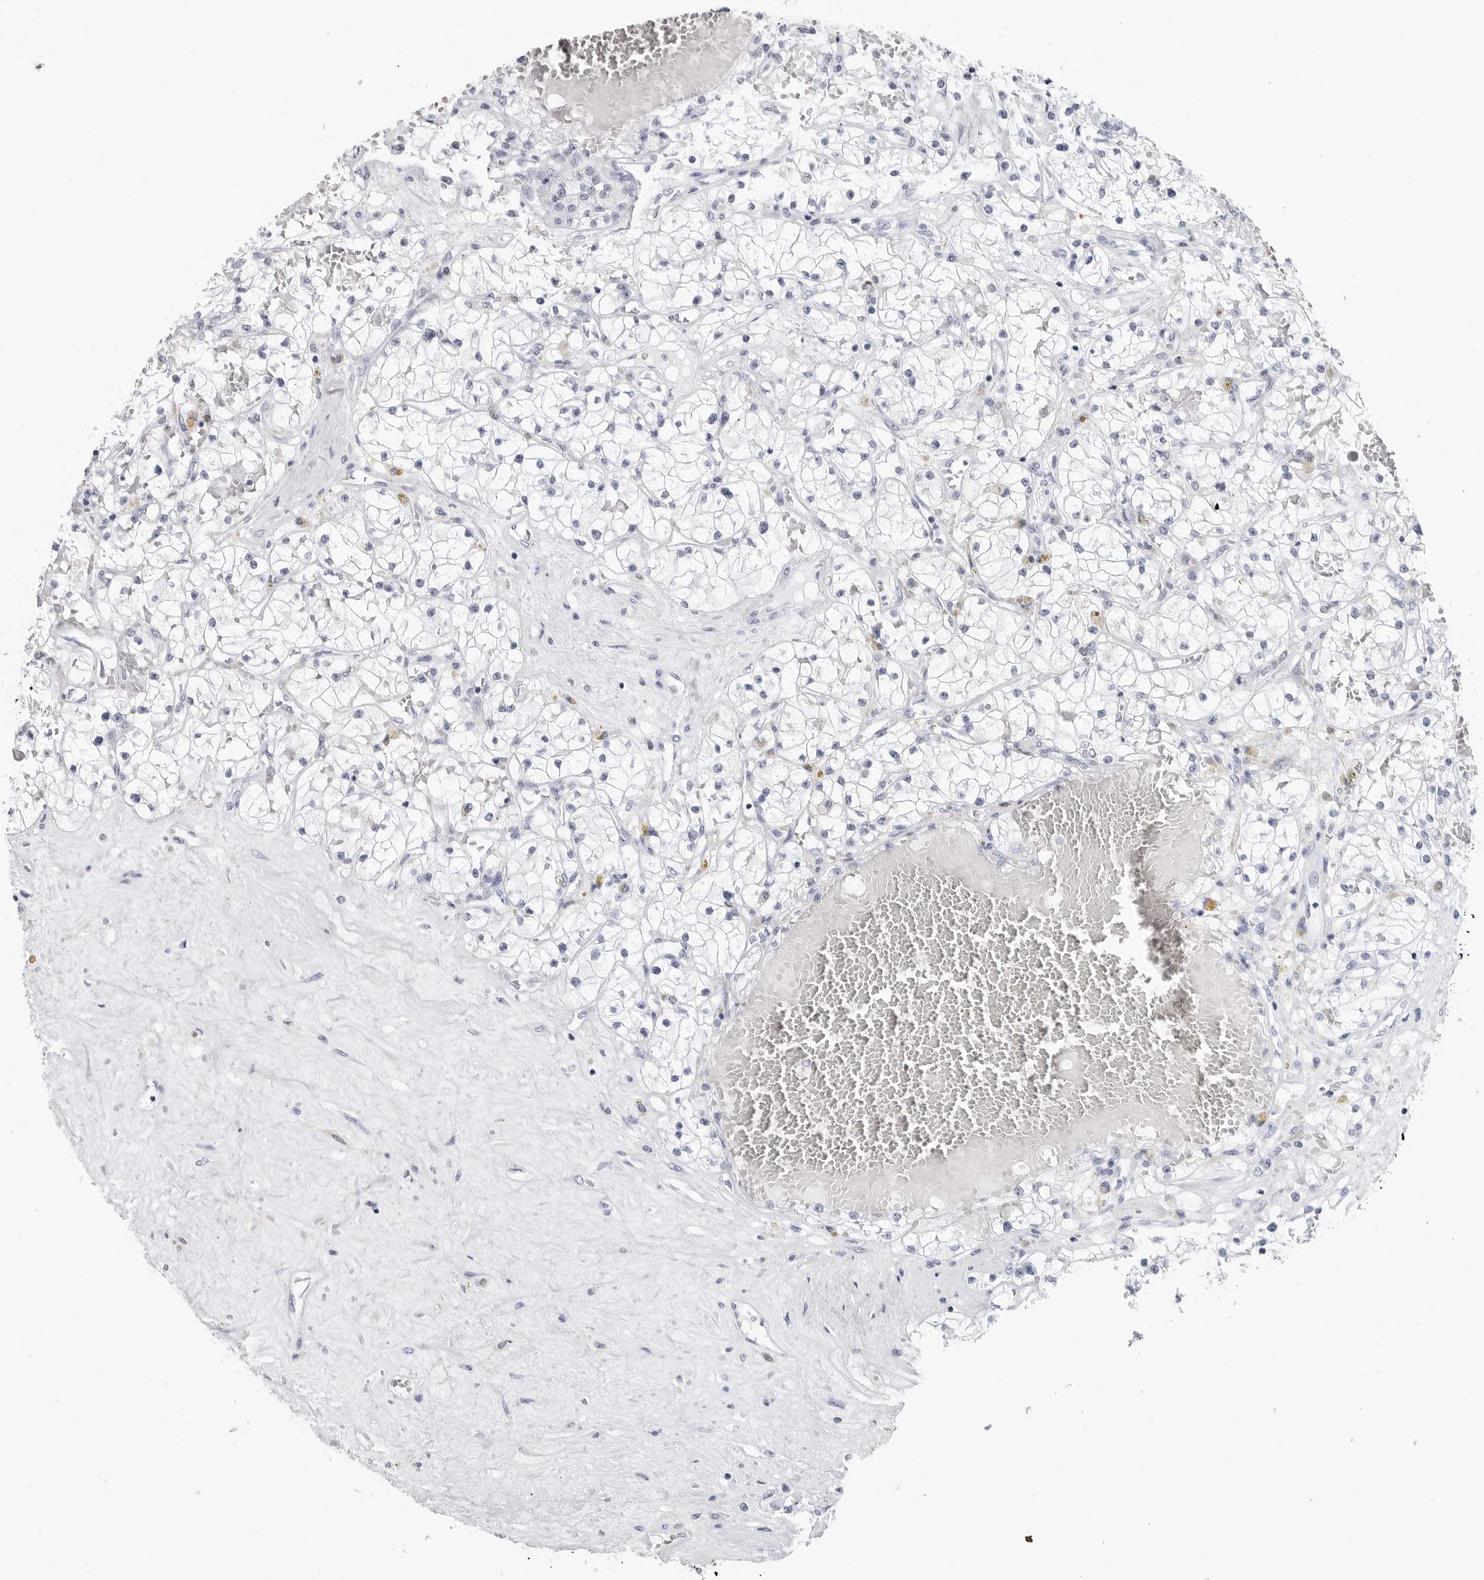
{"staining": {"intensity": "negative", "quantity": "none", "location": "none"}, "tissue": "renal cancer", "cell_type": "Tumor cells", "image_type": "cancer", "snomed": [{"axis": "morphology", "description": "Normal tissue, NOS"}, {"axis": "morphology", "description": "Adenocarcinoma, NOS"}, {"axis": "topography", "description": "Kidney"}], "caption": "A high-resolution image shows immunohistochemistry staining of renal adenocarcinoma, which demonstrates no significant staining in tumor cells.", "gene": "CSH1", "patient": {"sex": "male", "age": 68}}